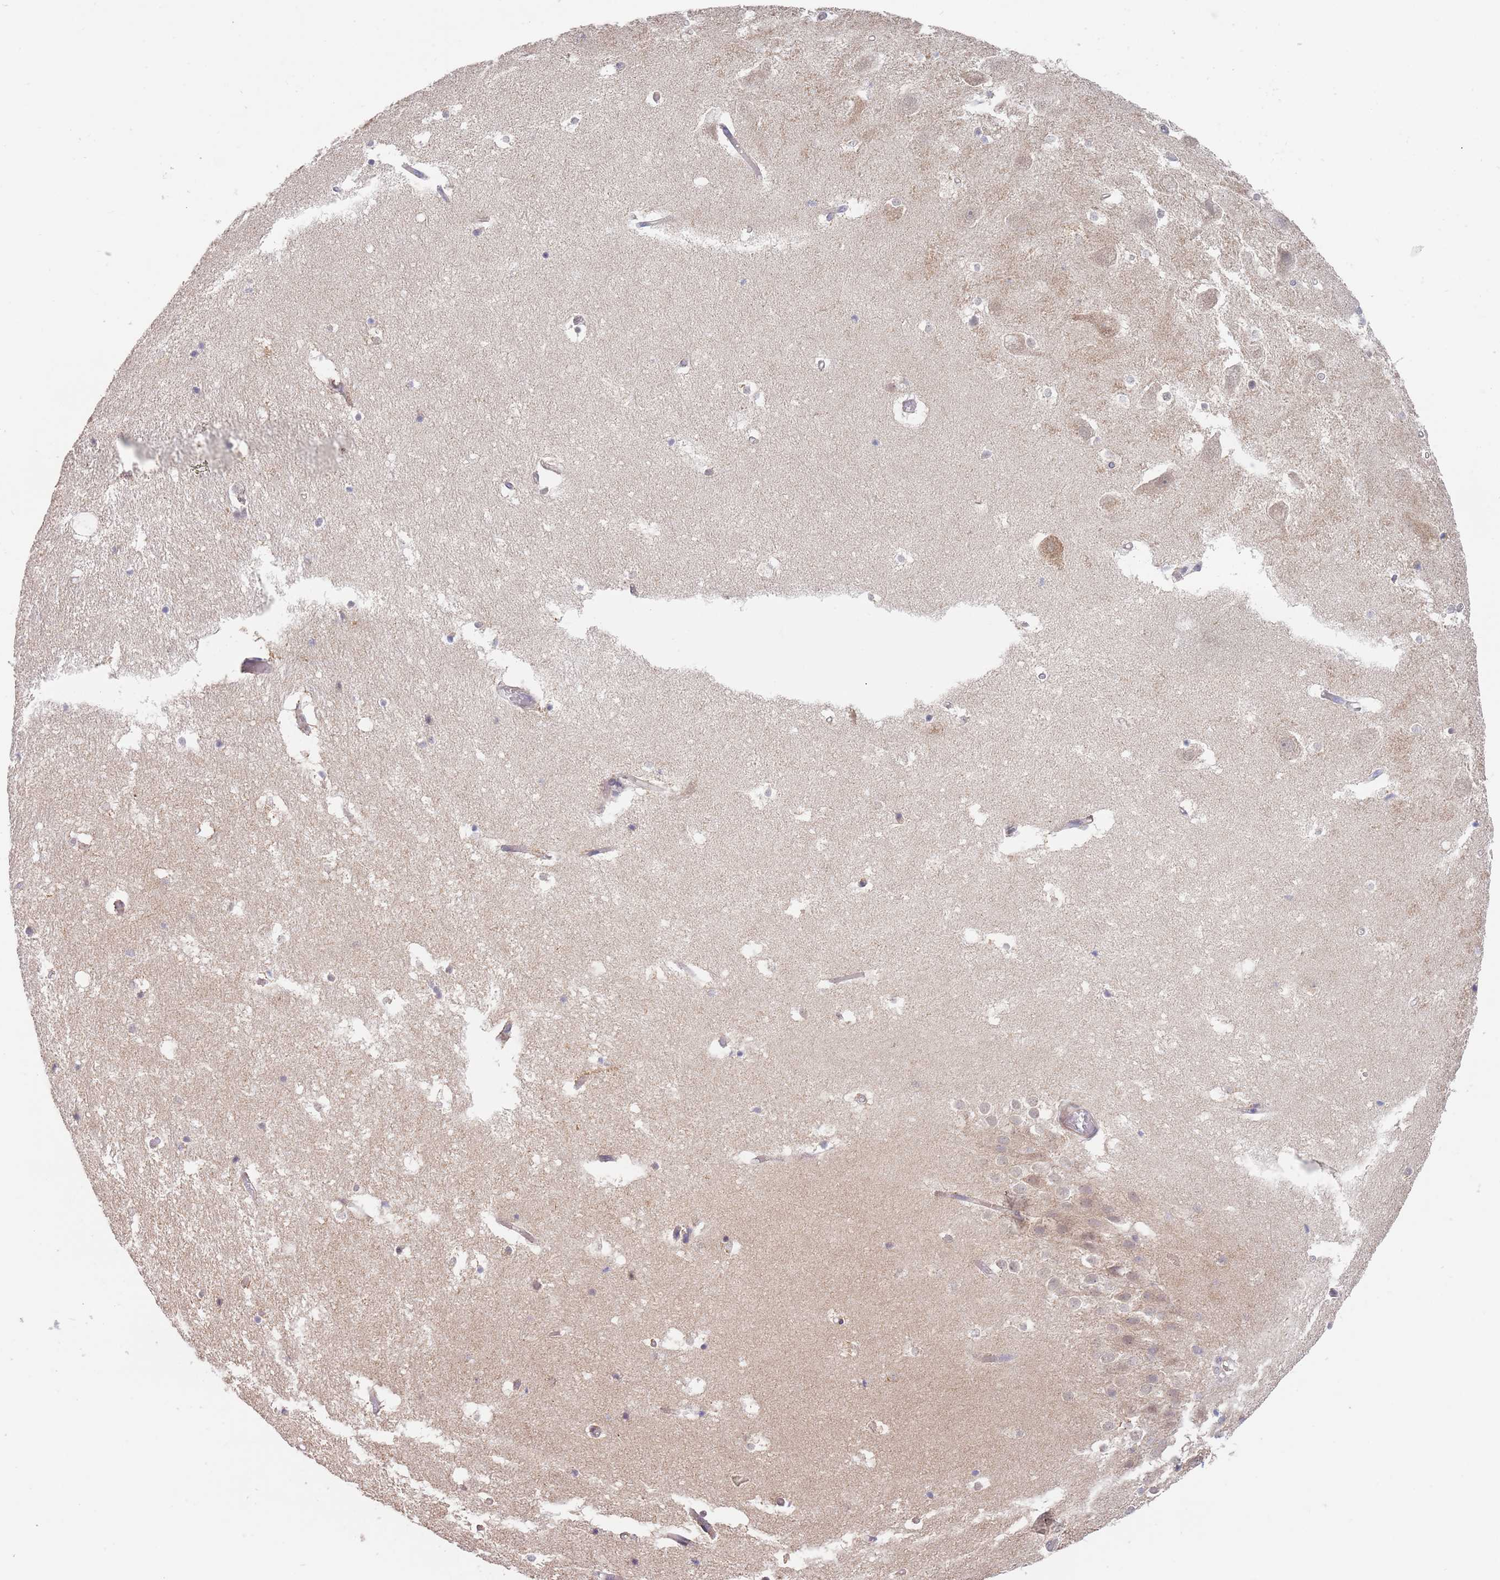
{"staining": {"intensity": "negative", "quantity": "none", "location": "none"}, "tissue": "hippocampus", "cell_type": "Glial cells", "image_type": "normal", "snomed": [{"axis": "morphology", "description": "Normal tissue, NOS"}, {"axis": "topography", "description": "Hippocampus"}], "caption": "Immunohistochemistry histopathology image of normal hippocampus: hippocampus stained with DAB (3,3'-diaminobenzidine) reveals no significant protein expression in glial cells.", "gene": "UQCC3", "patient": {"sex": "female", "age": 52}}